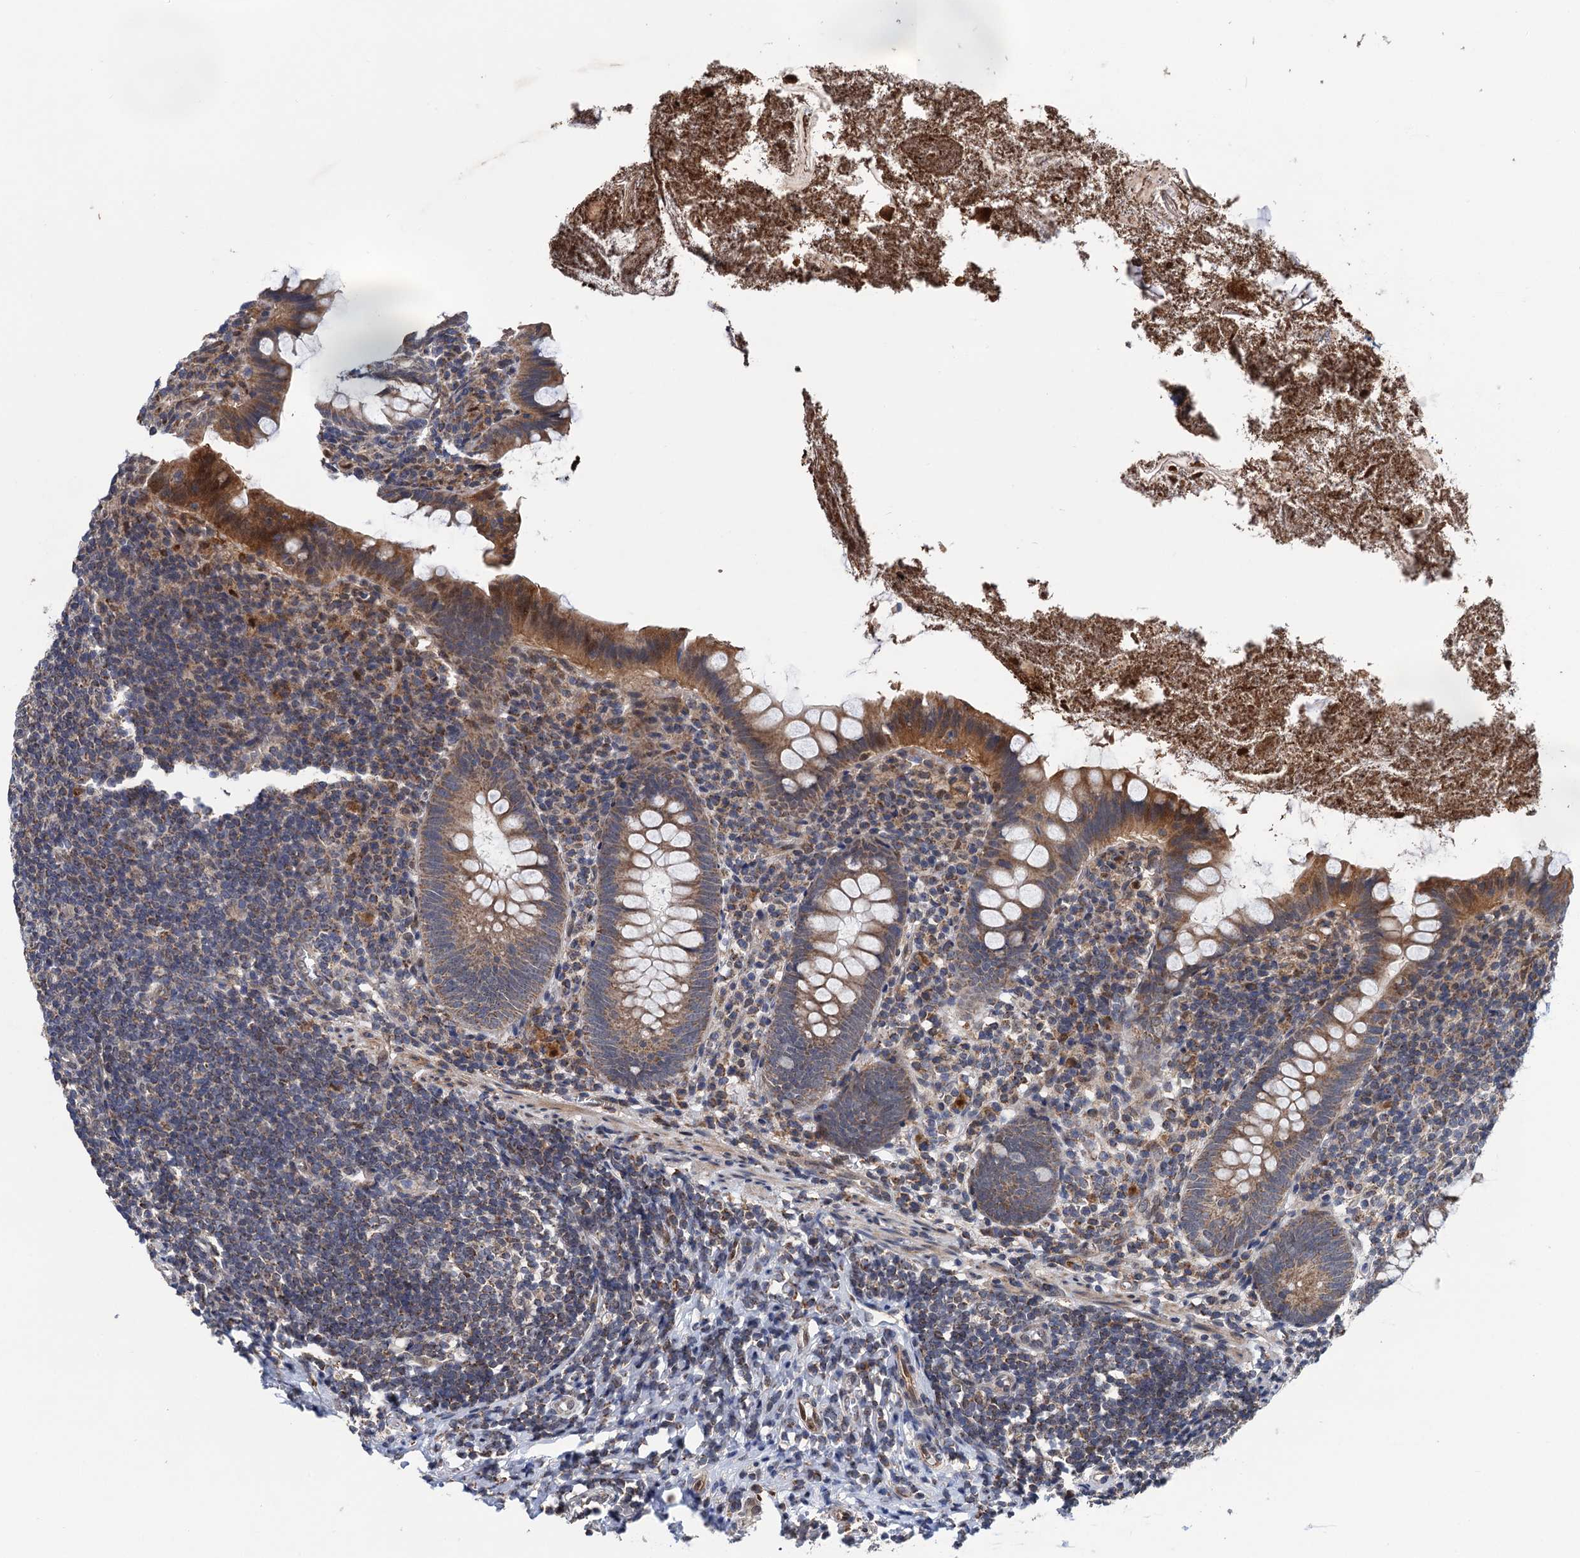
{"staining": {"intensity": "moderate", "quantity": ">75%", "location": "cytoplasmic/membranous"}, "tissue": "appendix", "cell_type": "Glandular cells", "image_type": "normal", "snomed": [{"axis": "morphology", "description": "Normal tissue, NOS"}, {"axis": "topography", "description": "Appendix"}], "caption": "Immunohistochemical staining of benign appendix displays medium levels of moderate cytoplasmic/membranous expression in about >75% of glandular cells. The staining was performed using DAB (3,3'-diaminobenzidine), with brown indicating positive protein expression. Nuclei are stained blue with hematoxylin.", "gene": "CMPK2", "patient": {"sex": "female", "age": 51}}